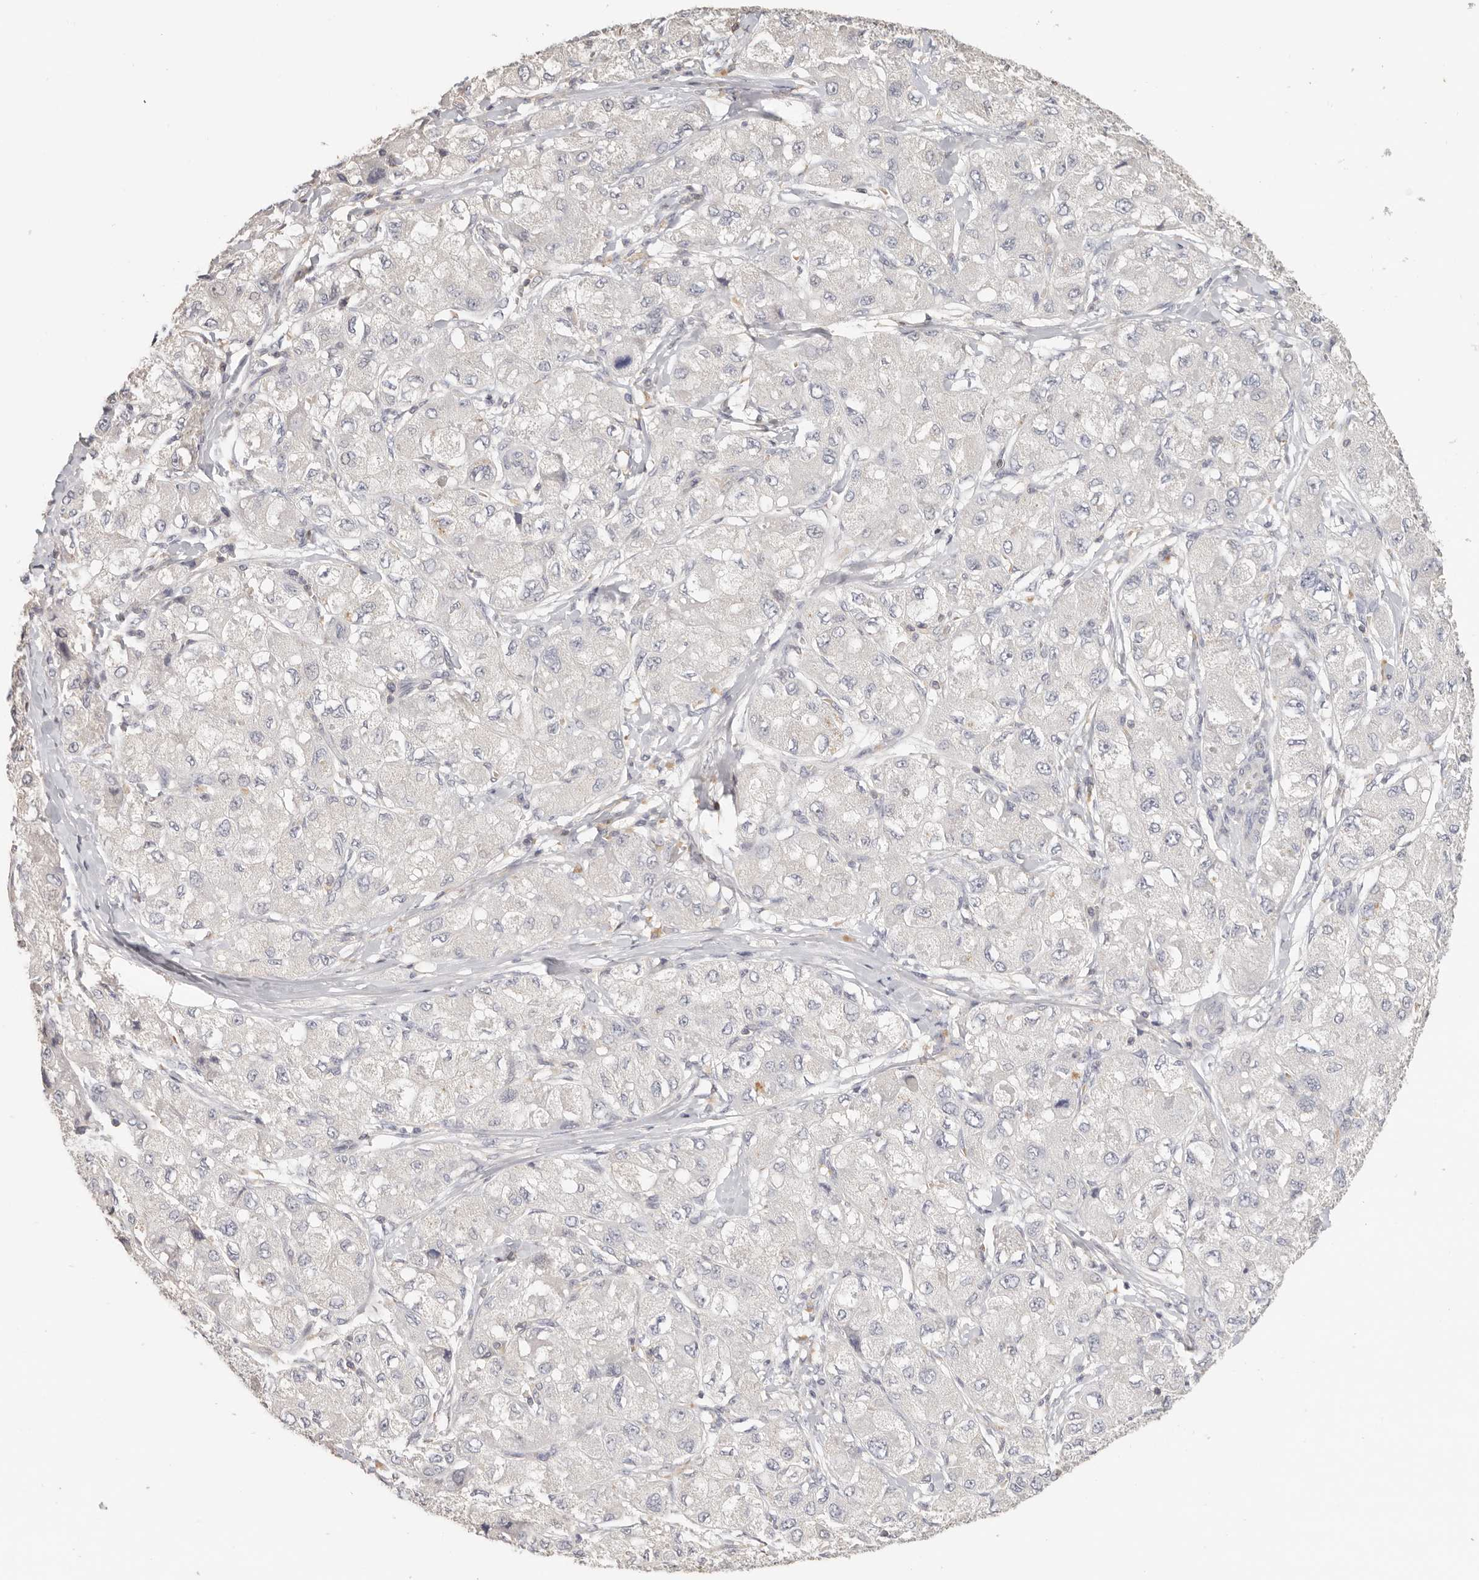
{"staining": {"intensity": "negative", "quantity": "none", "location": "none"}, "tissue": "liver cancer", "cell_type": "Tumor cells", "image_type": "cancer", "snomed": [{"axis": "morphology", "description": "Carcinoma, Hepatocellular, NOS"}, {"axis": "topography", "description": "Liver"}], "caption": "Protein analysis of liver cancer (hepatocellular carcinoma) reveals no significant staining in tumor cells. (DAB IHC, high magnification).", "gene": "CSK", "patient": {"sex": "male", "age": 80}}